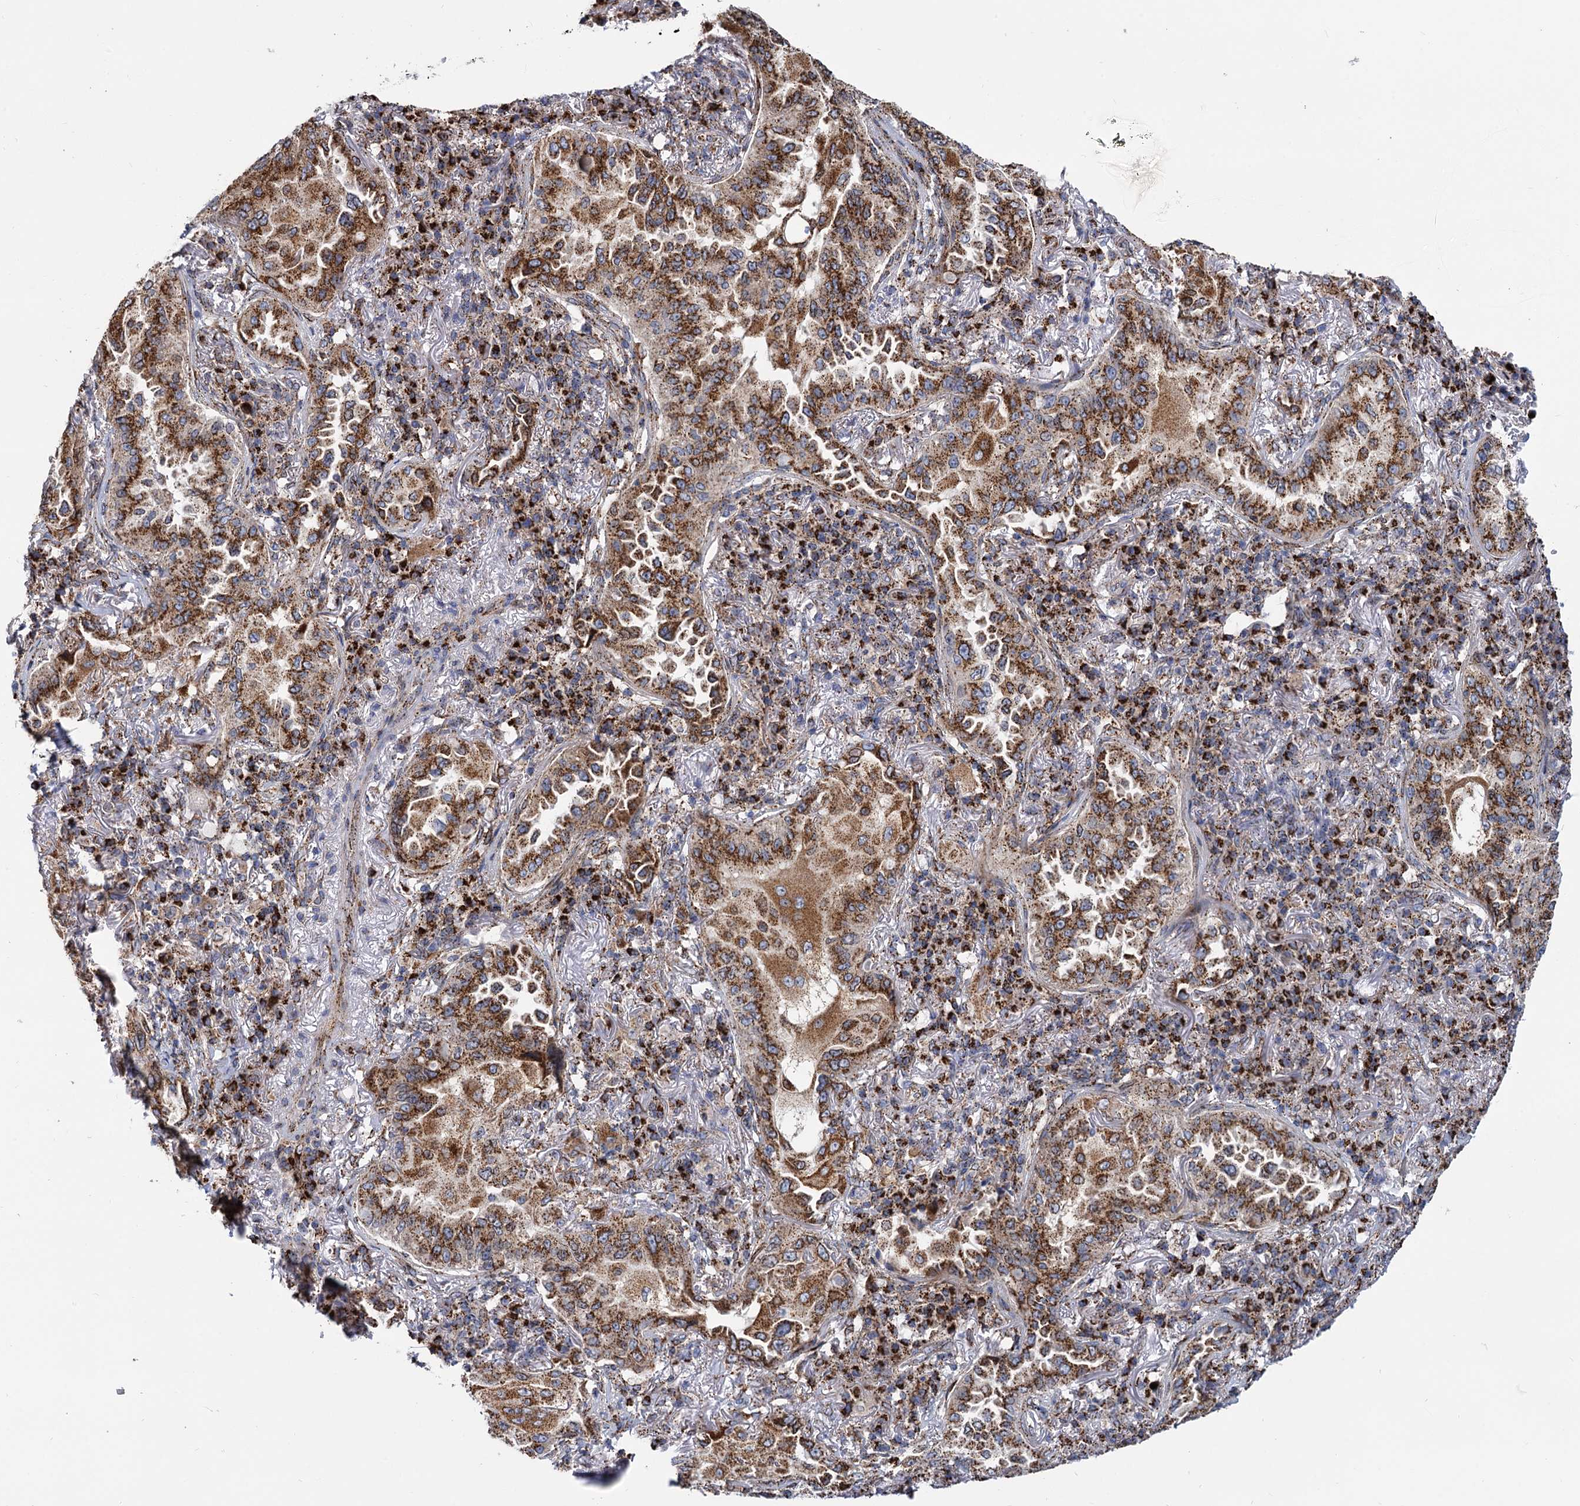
{"staining": {"intensity": "moderate", "quantity": ">75%", "location": "cytoplasmic/membranous"}, "tissue": "lung cancer", "cell_type": "Tumor cells", "image_type": "cancer", "snomed": [{"axis": "morphology", "description": "Adenocarcinoma, NOS"}, {"axis": "topography", "description": "Lung"}], "caption": "A histopathology image of lung adenocarcinoma stained for a protein shows moderate cytoplasmic/membranous brown staining in tumor cells. The staining is performed using DAB (3,3'-diaminobenzidine) brown chromogen to label protein expression. The nuclei are counter-stained blue using hematoxylin.", "gene": "SUPT20H", "patient": {"sex": "female", "age": 69}}